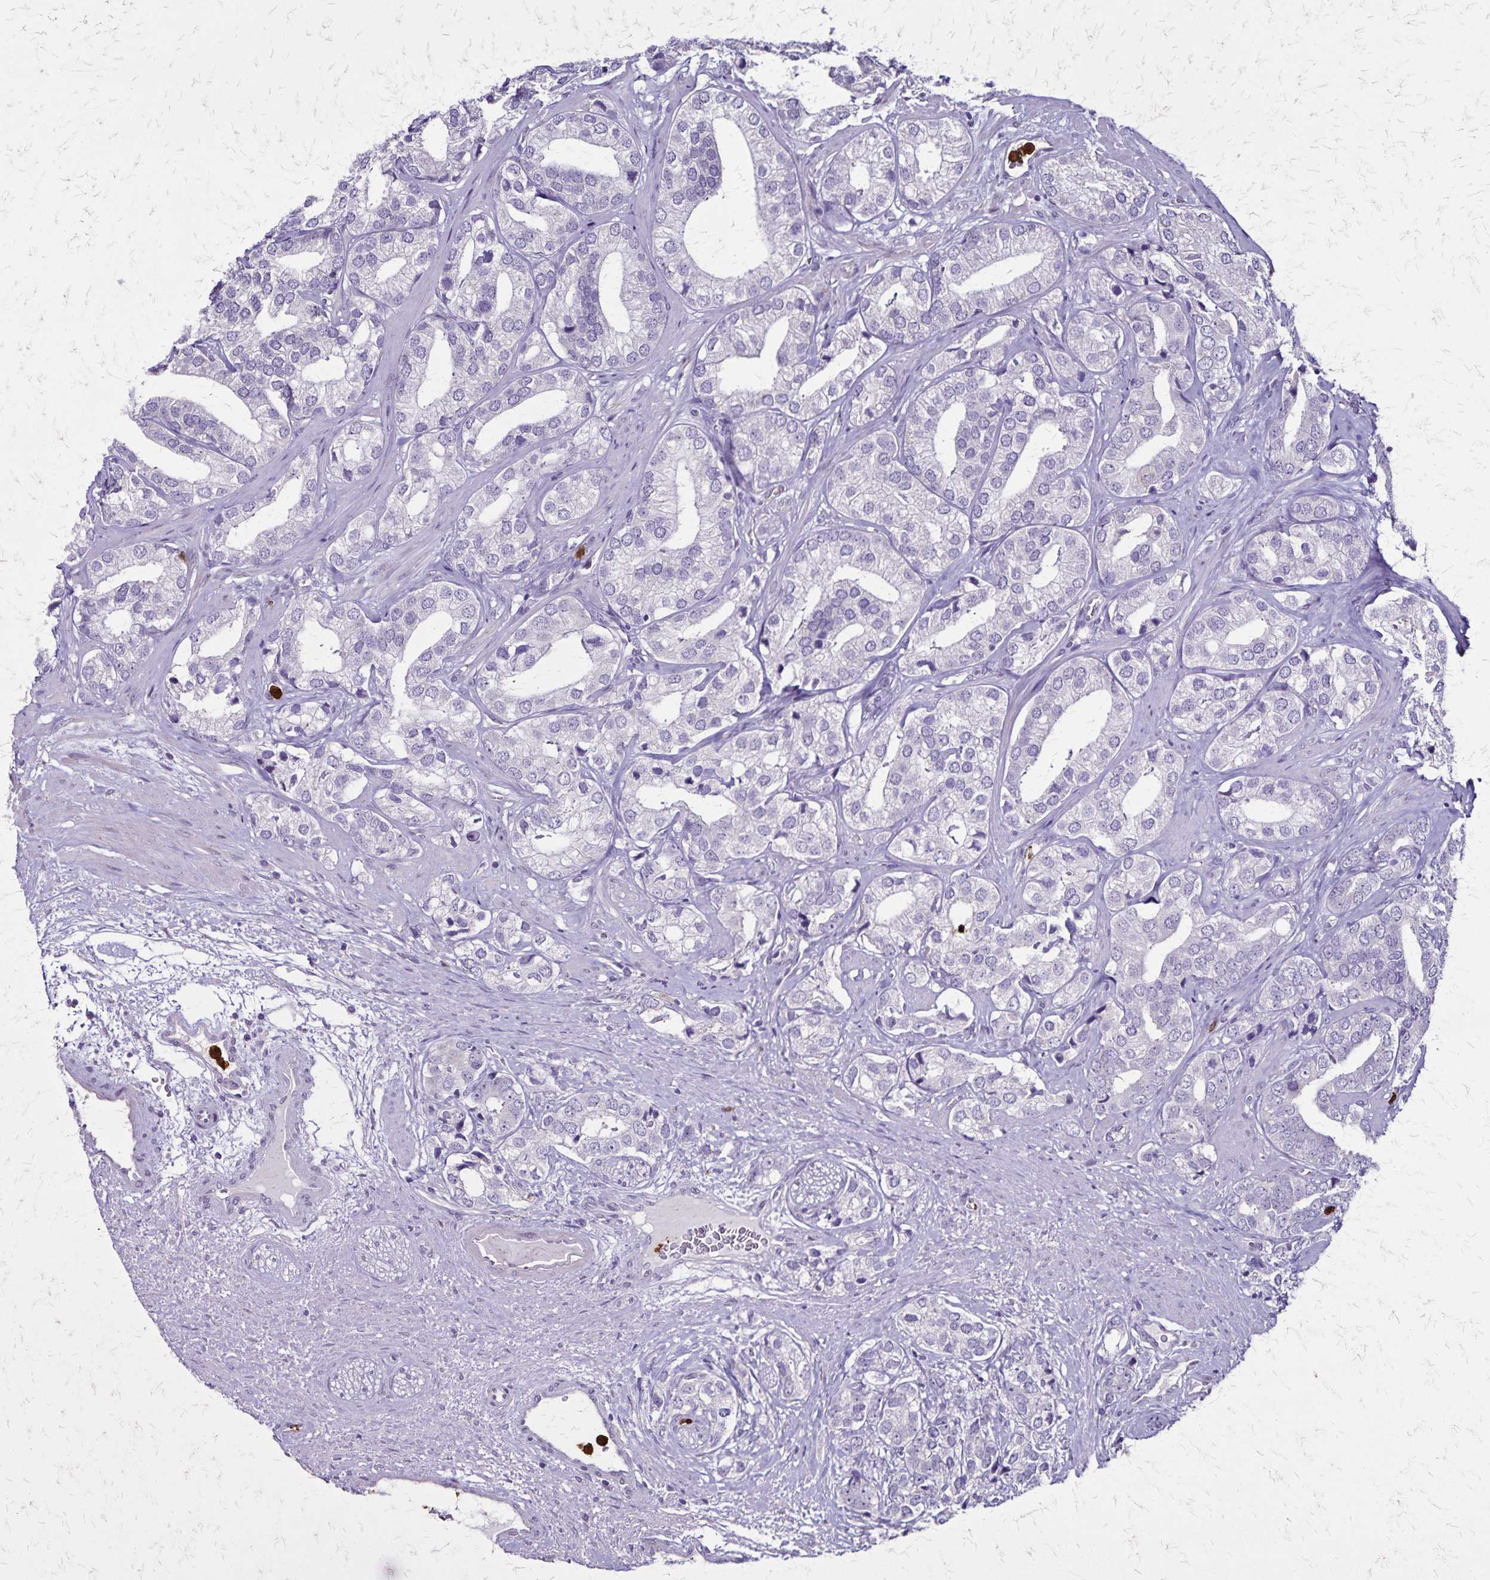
{"staining": {"intensity": "negative", "quantity": "none", "location": "none"}, "tissue": "prostate cancer", "cell_type": "Tumor cells", "image_type": "cancer", "snomed": [{"axis": "morphology", "description": "Adenocarcinoma, High grade"}, {"axis": "topography", "description": "Prostate"}], "caption": "Tumor cells are negative for protein expression in human high-grade adenocarcinoma (prostate).", "gene": "ULBP3", "patient": {"sex": "male", "age": 58}}